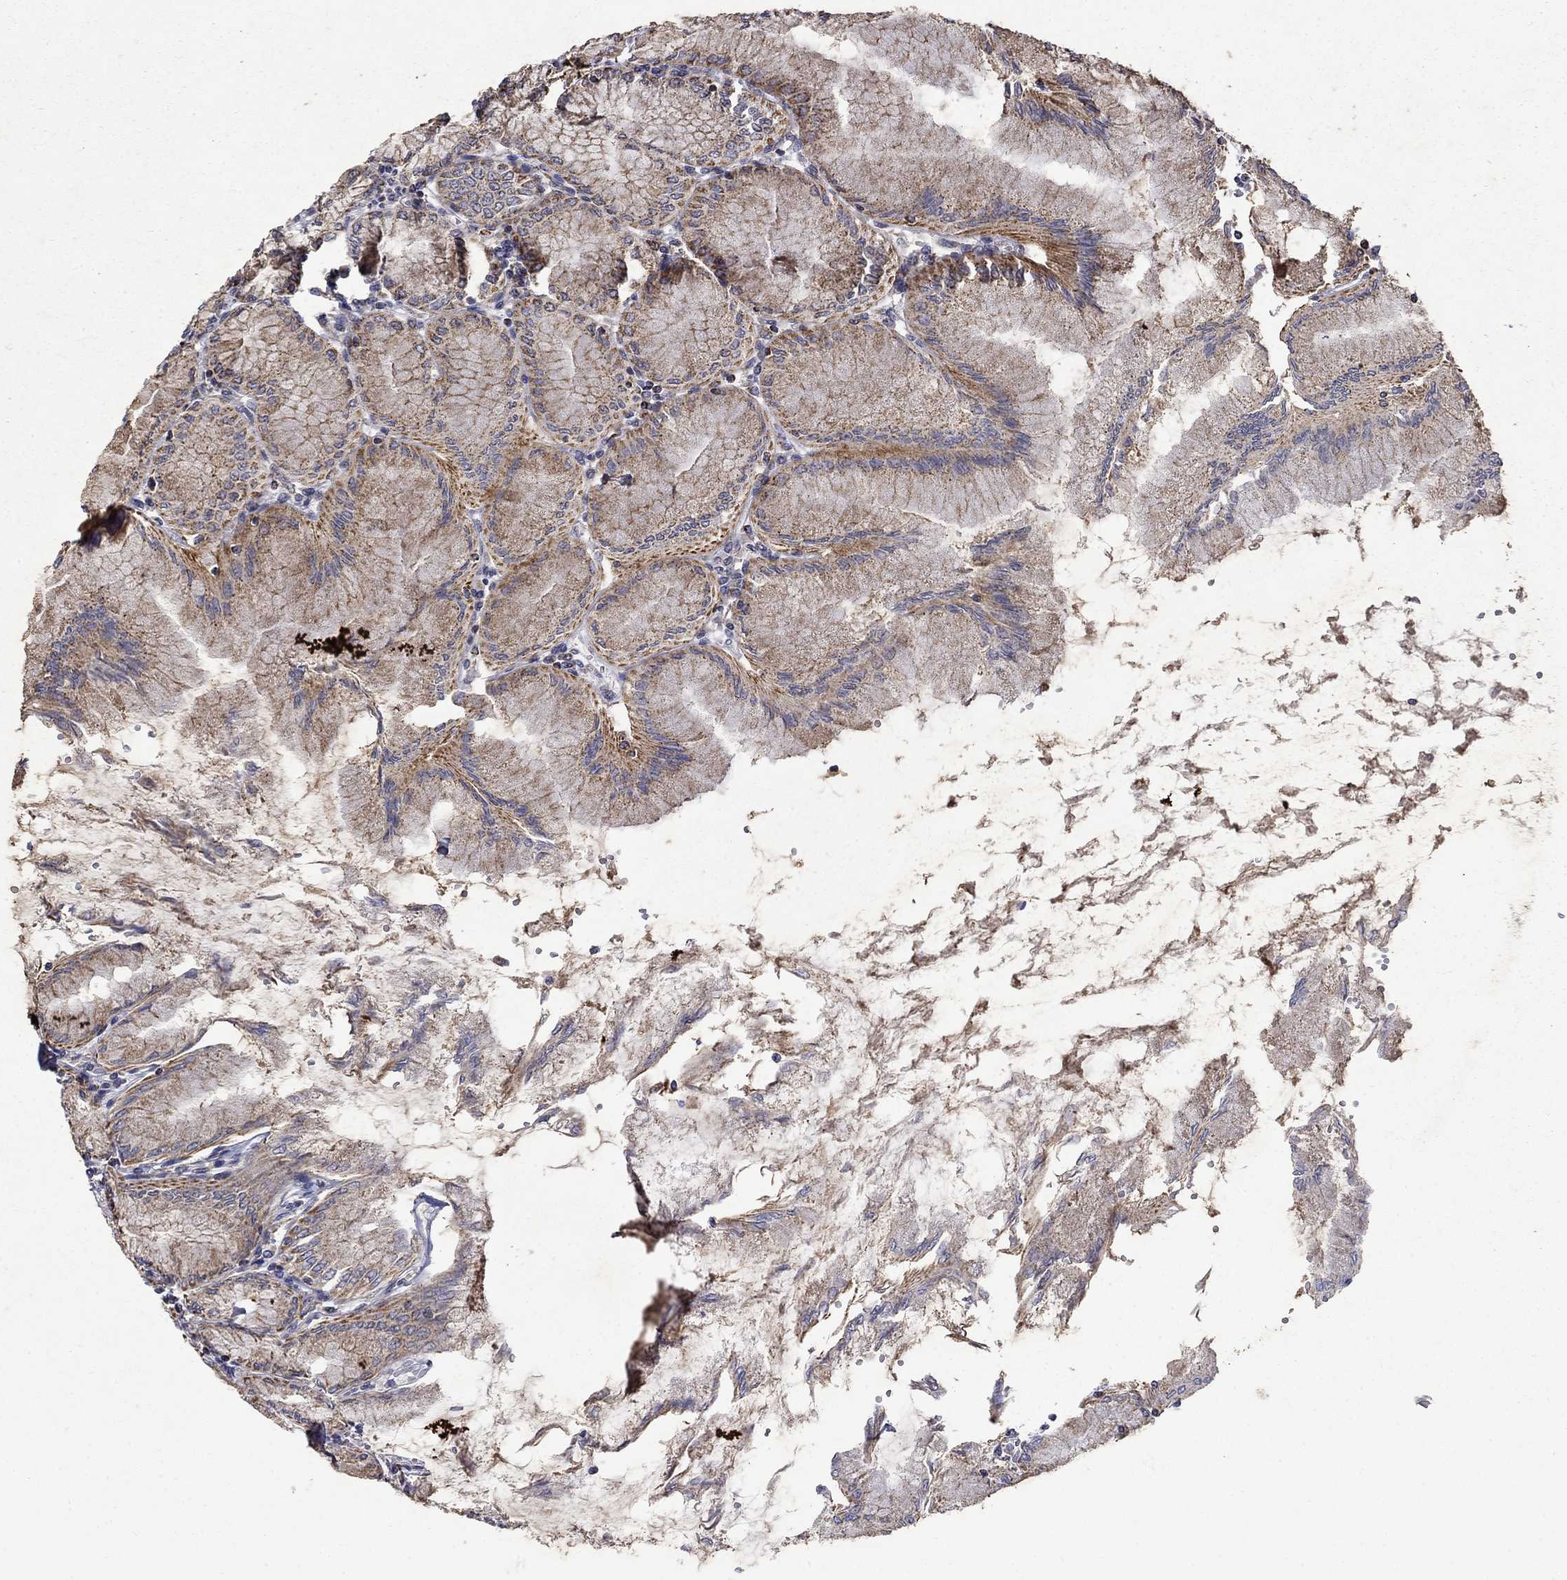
{"staining": {"intensity": "strong", "quantity": "25%-75%", "location": "cytoplasmic/membranous"}, "tissue": "stomach", "cell_type": "Glandular cells", "image_type": "normal", "snomed": [{"axis": "morphology", "description": "Normal tissue, NOS"}, {"axis": "topography", "description": "Skeletal muscle"}, {"axis": "topography", "description": "Stomach"}], "caption": "Human stomach stained with a brown dye displays strong cytoplasmic/membranous positive positivity in about 25%-75% of glandular cells.", "gene": "PCBP3", "patient": {"sex": "female", "age": 57}}